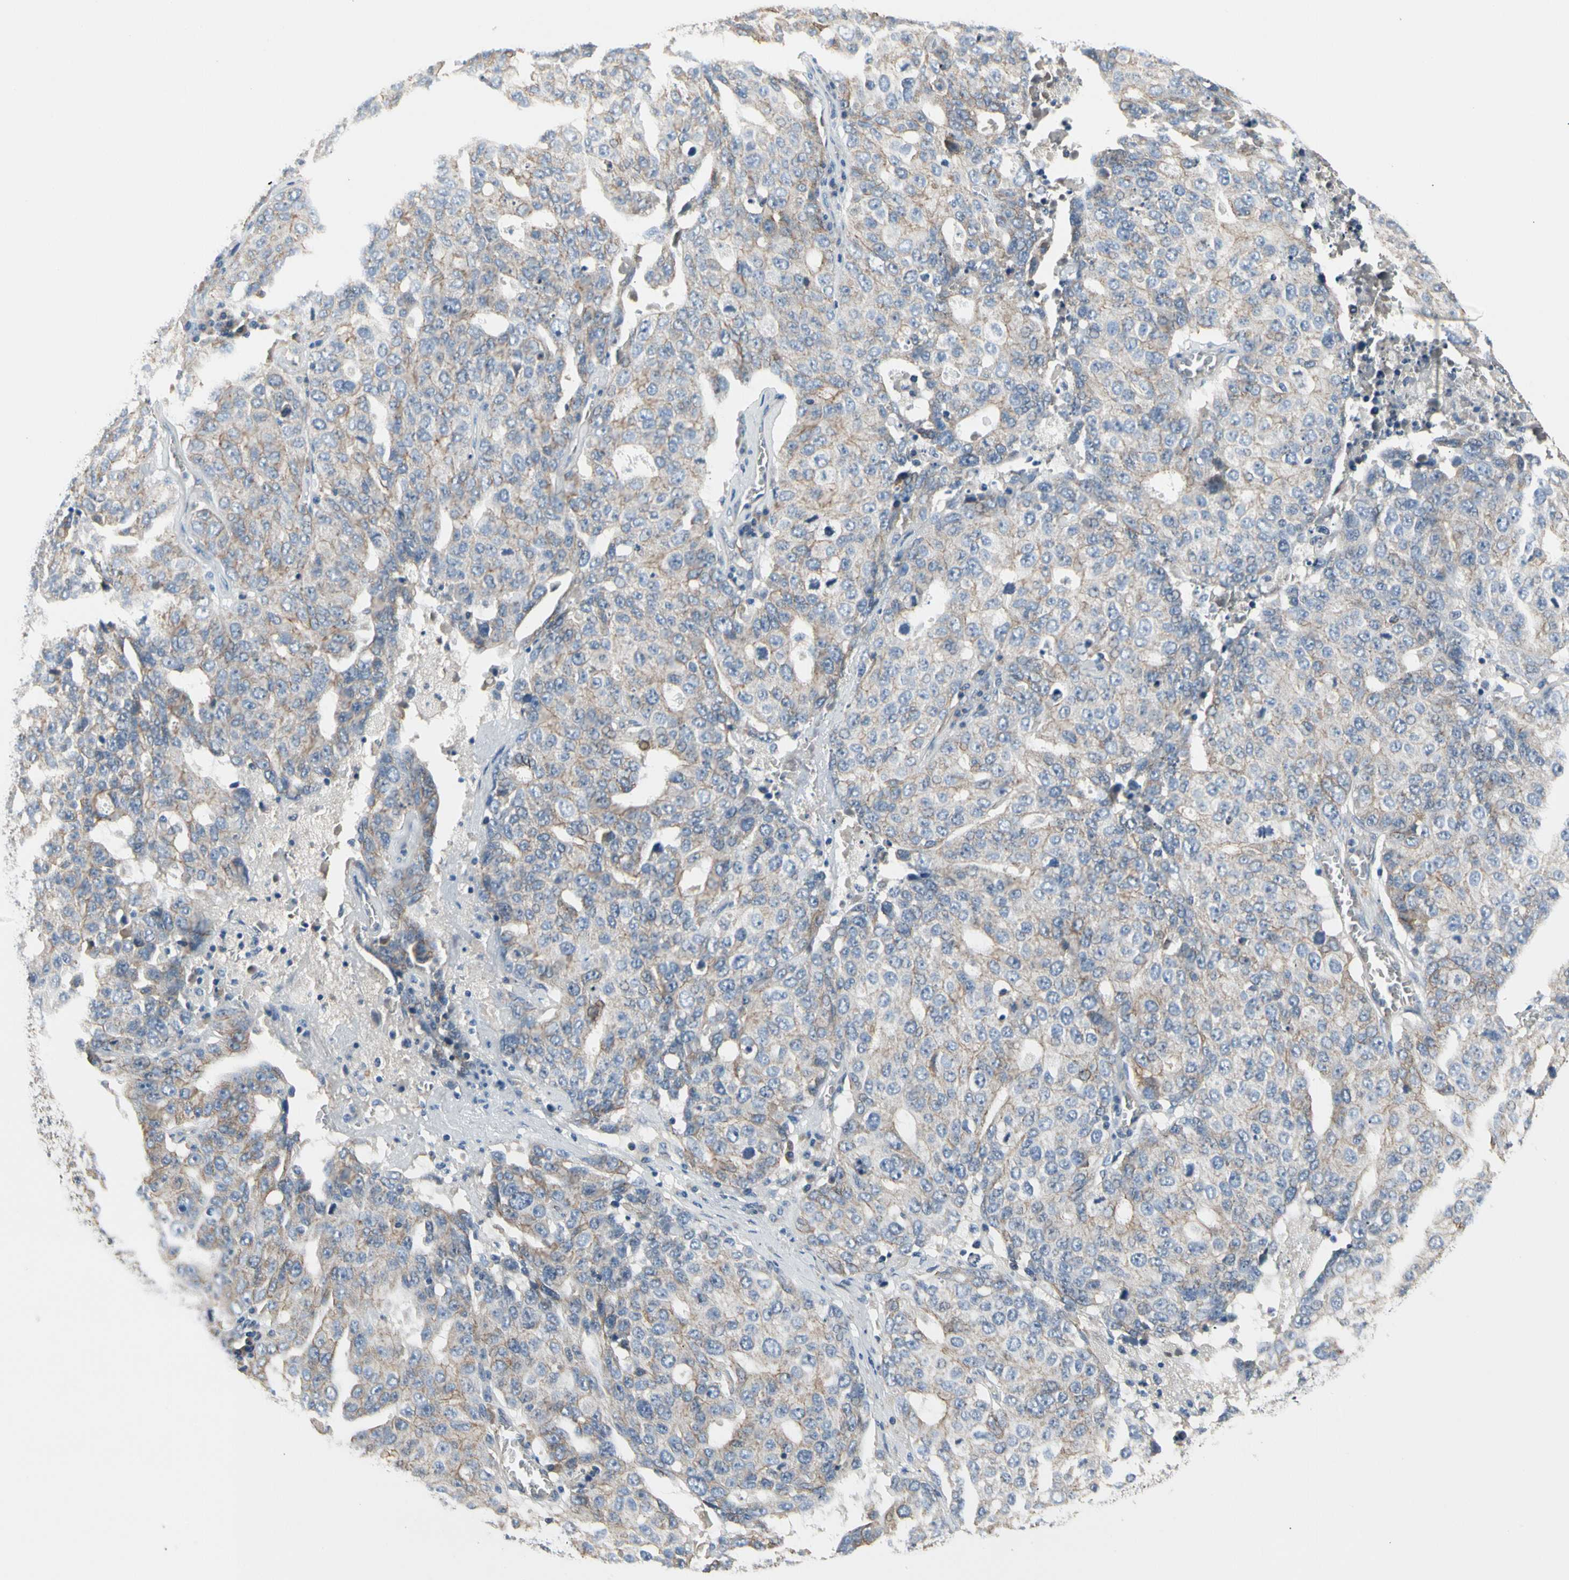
{"staining": {"intensity": "weak", "quantity": "25%-75%", "location": "cytoplasmic/membranous"}, "tissue": "ovarian cancer", "cell_type": "Tumor cells", "image_type": "cancer", "snomed": [{"axis": "morphology", "description": "Carcinoma, endometroid"}, {"axis": "topography", "description": "Ovary"}], "caption": "High-power microscopy captured an immunohistochemistry image of ovarian cancer (endometroid carcinoma), revealing weak cytoplasmic/membranous expression in about 25%-75% of tumor cells.", "gene": "LGR6", "patient": {"sex": "female", "age": 62}}